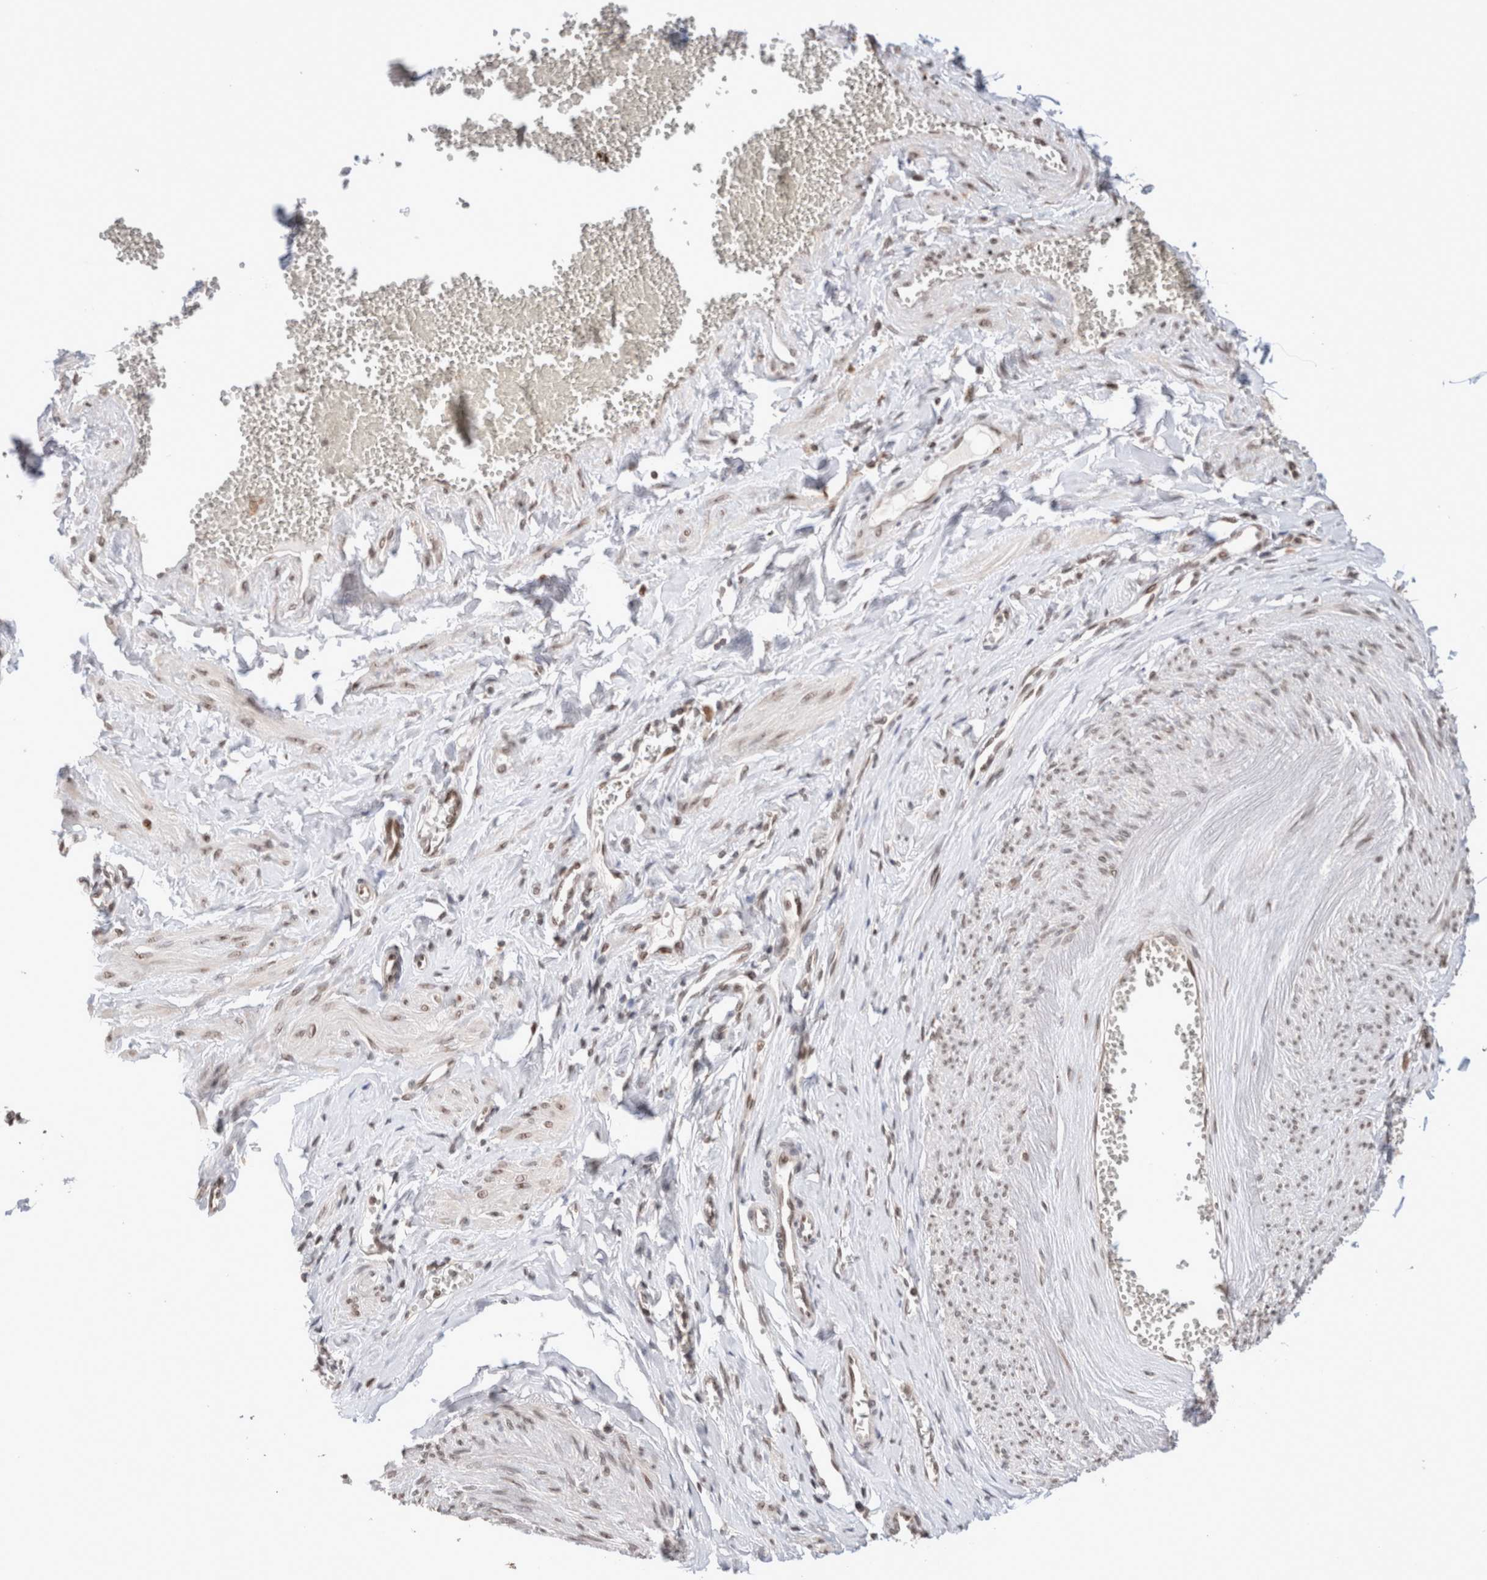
{"staining": {"intensity": "moderate", "quantity": ">75%", "location": "nuclear"}, "tissue": "adipose tissue", "cell_type": "Adipocytes", "image_type": "normal", "snomed": [{"axis": "morphology", "description": "Normal tissue, NOS"}, {"axis": "topography", "description": "Vascular tissue"}, {"axis": "topography", "description": "Fallopian tube"}, {"axis": "topography", "description": "Ovary"}], "caption": "Immunohistochemical staining of normal adipose tissue exhibits moderate nuclear protein expression in approximately >75% of adipocytes. (DAB (3,3'-diaminobenzidine) IHC with brightfield microscopy, high magnification).", "gene": "TPR", "patient": {"sex": "female", "age": 67}}